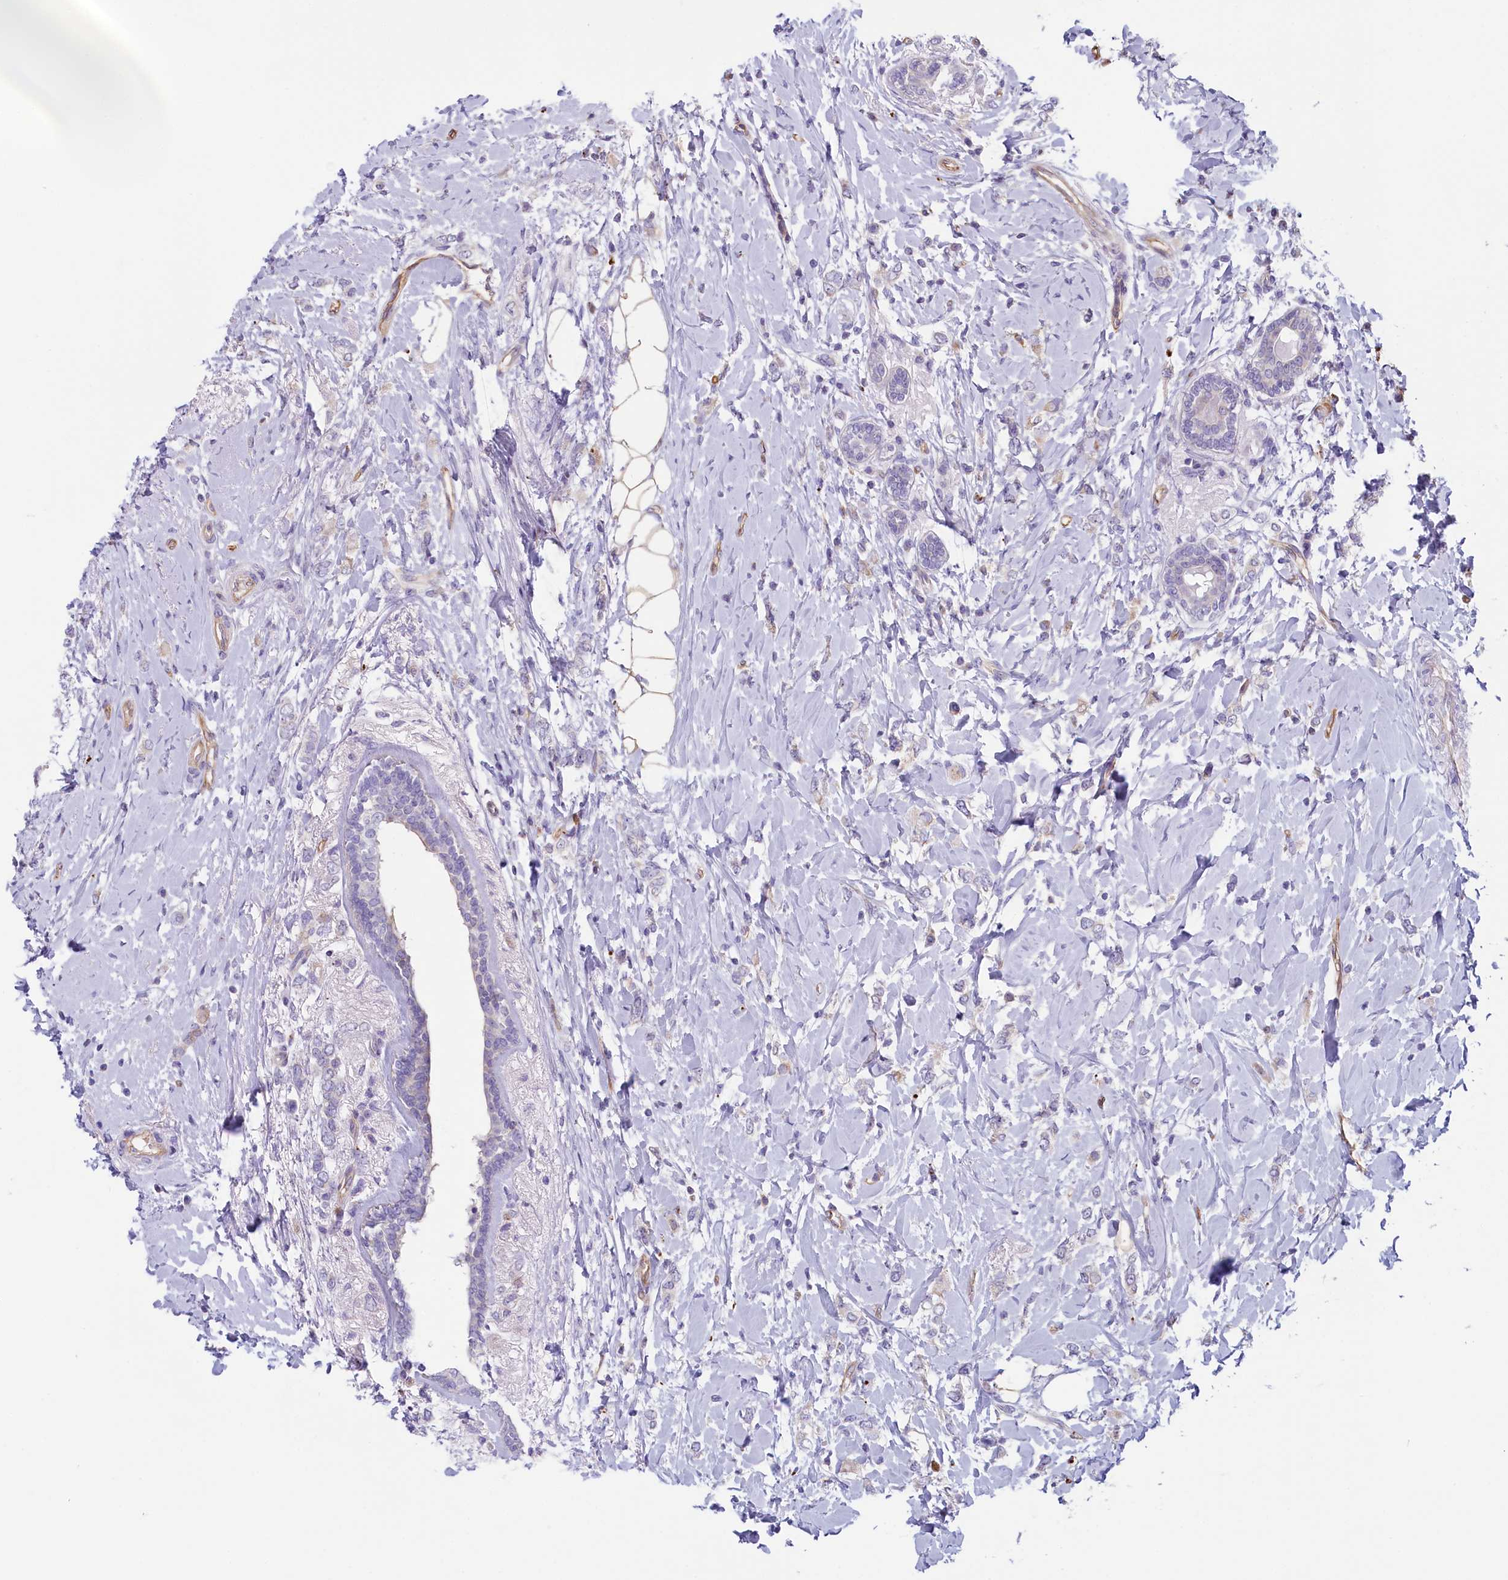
{"staining": {"intensity": "negative", "quantity": "none", "location": "none"}, "tissue": "breast cancer", "cell_type": "Tumor cells", "image_type": "cancer", "snomed": [{"axis": "morphology", "description": "Normal tissue, NOS"}, {"axis": "morphology", "description": "Lobular carcinoma"}, {"axis": "topography", "description": "Breast"}], "caption": "Breast cancer stained for a protein using immunohistochemistry (IHC) exhibits no expression tumor cells.", "gene": "LMOD3", "patient": {"sex": "female", "age": 47}}